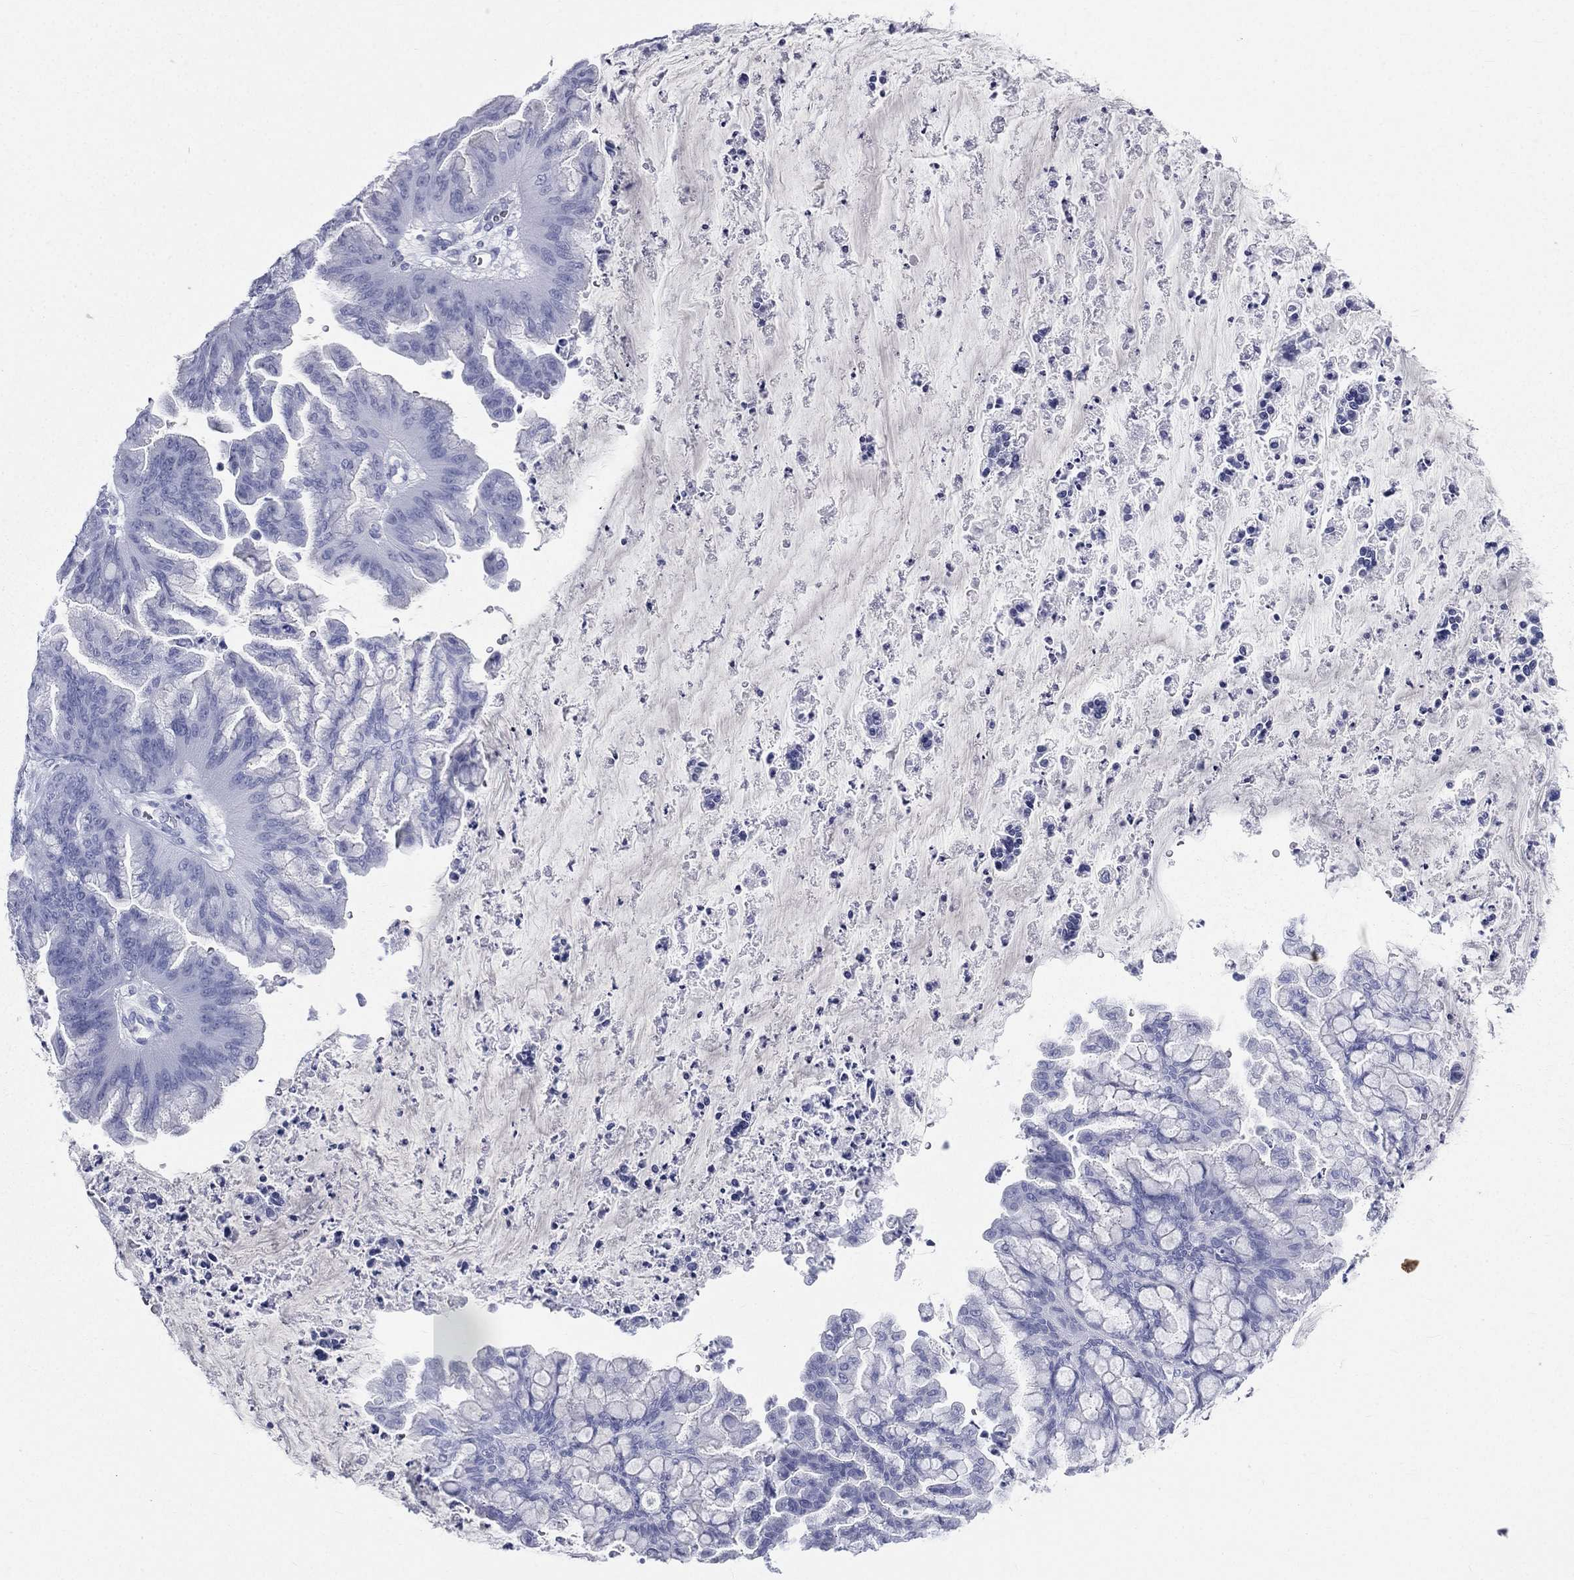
{"staining": {"intensity": "negative", "quantity": "none", "location": "none"}, "tissue": "ovarian cancer", "cell_type": "Tumor cells", "image_type": "cancer", "snomed": [{"axis": "morphology", "description": "Cystadenocarcinoma, mucinous, NOS"}, {"axis": "topography", "description": "Ovary"}], "caption": "IHC photomicrograph of neoplastic tissue: human mucinous cystadenocarcinoma (ovarian) stained with DAB (3,3'-diaminobenzidine) reveals no significant protein expression in tumor cells.", "gene": "HP", "patient": {"sex": "female", "age": 67}}